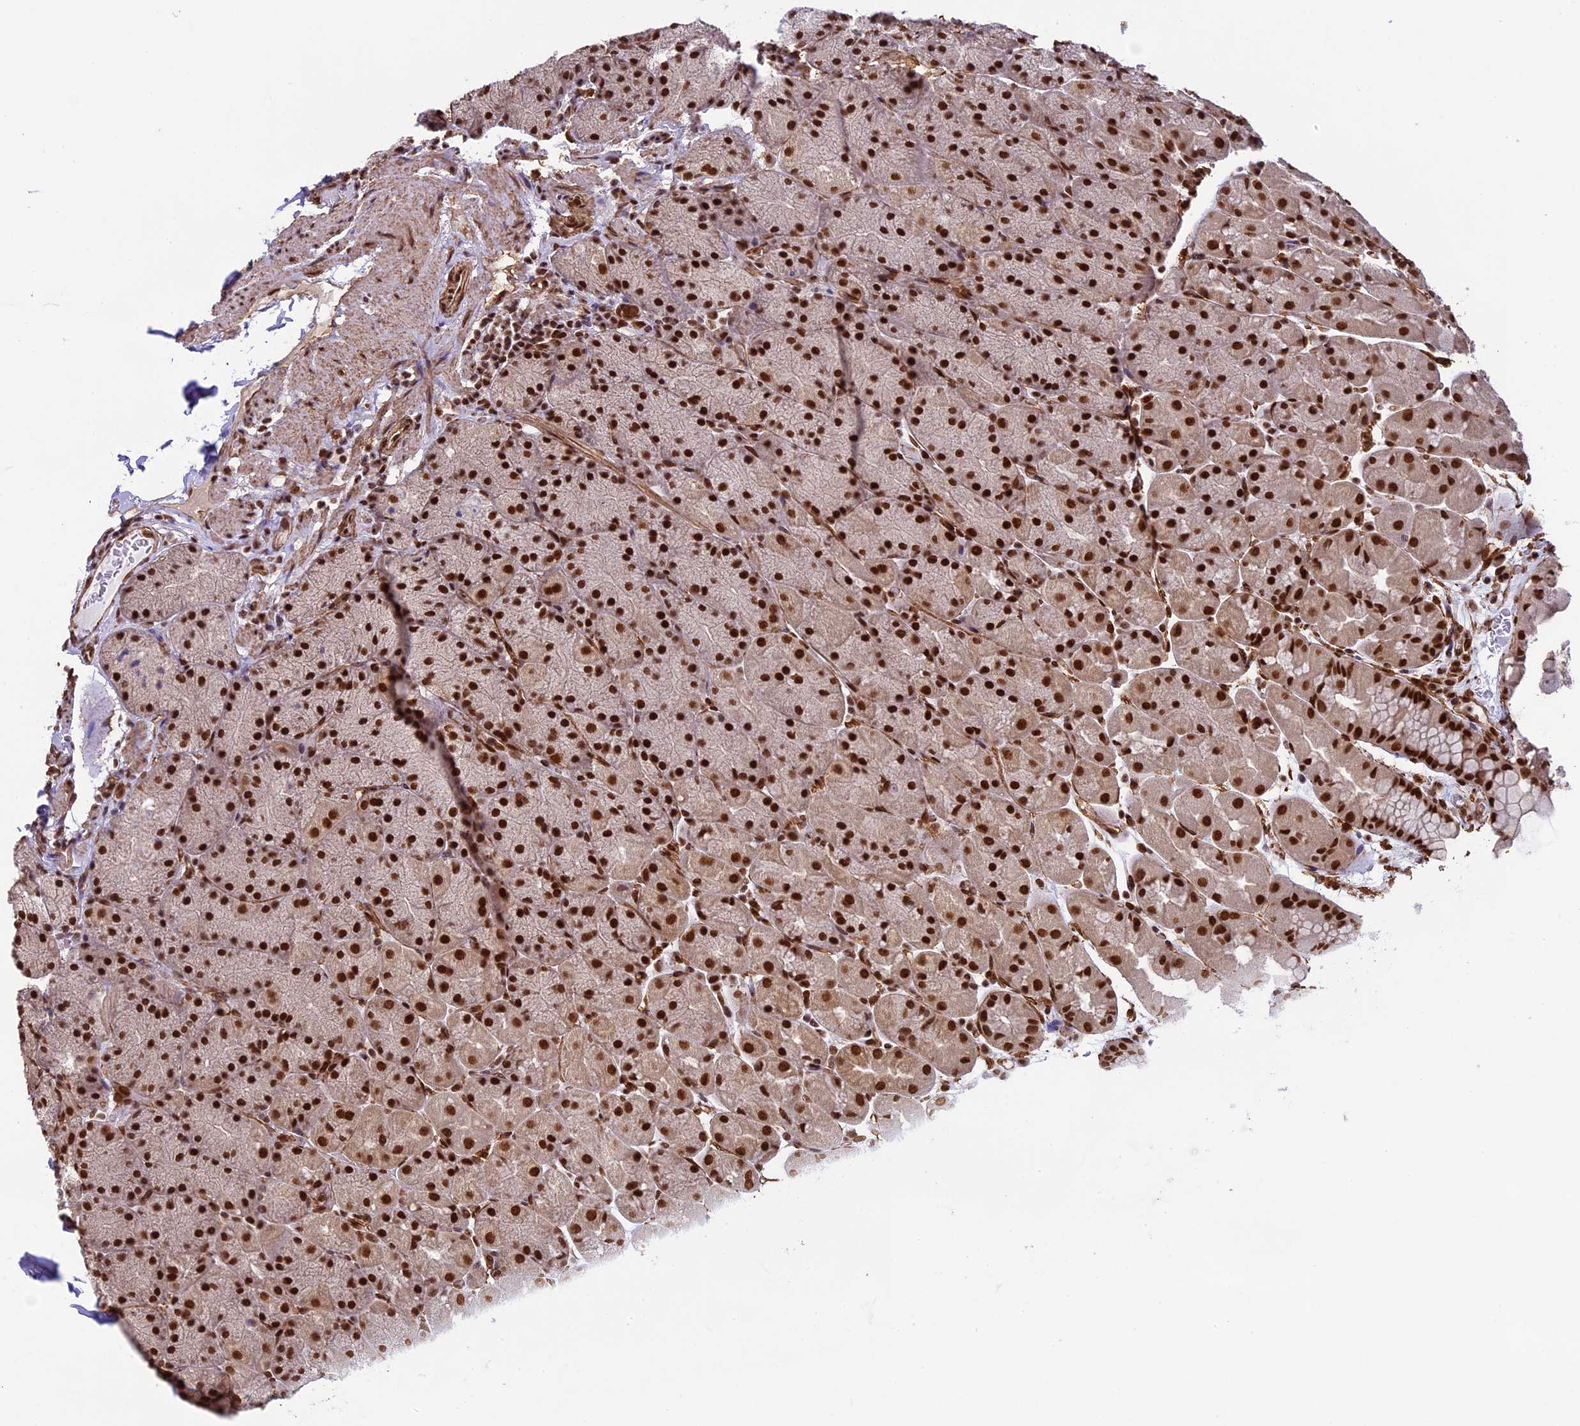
{"staining": {"intensity": "strong", "quantity": ">75%", "location": "nuclear"}, "tissue": "stomach", "cell_type": "Glandular cells", "image_type": "normal", "snomed": [{"axis": "morphology", "description": "Normal tissue, NOS"}, {"axis": "topography", "description": "Stomach, upper"}, {"axis": "topography", "description": "Stomach, lower"}], "caption": "DAB immunohistochemical staining of unremarkable stomach displays strong nuclear protein staining in approximately >75% of glandular cells. (Stains: DAB (3,3'-diaminobenzidine) in brown, nuclei in blue, Microscopy: brightfield microscopy at high magnification).", "gene": "MPHOSPH8", "patient": {"sex": "male", "age": 67}}